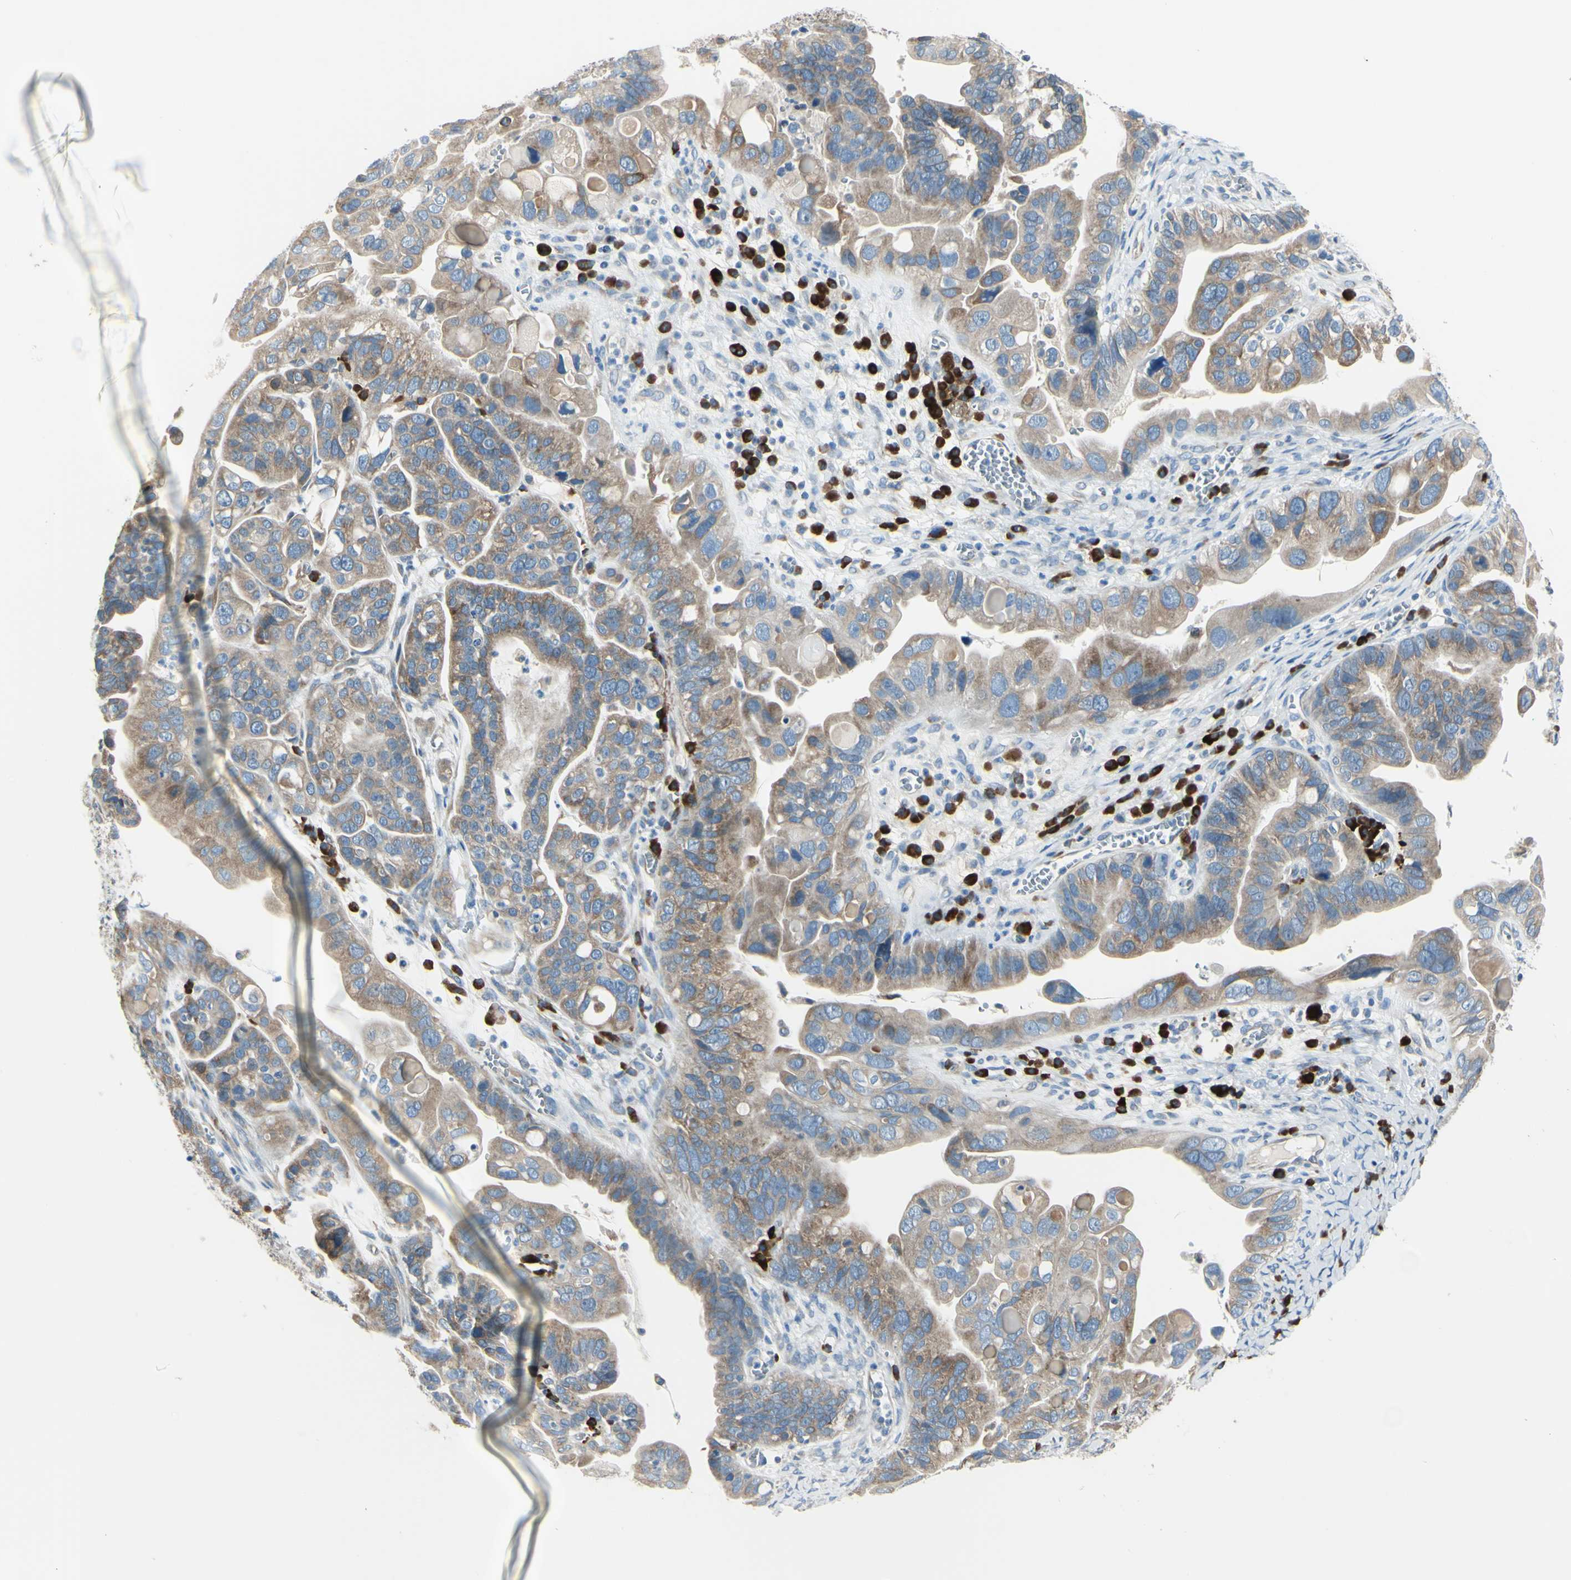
{"staining": {"intensity": "moderate", "quantity": ">75%", "location": "cytoplasmic/membranous"}, "tissue": "ovarian cancer", "cell_type": "Tumor cells", "image_type": "cancer", "snomed": [{"axis": "morphology", "description": "Cystadenocarcinoma, serous, NOS"}, {"axis": "topography", "description": "Ovary"}], "caption": "The histopathology image displays immunohistochemical staining of ovarian cancer (serous cystadenocarcinoma). There is moderate cytoplasmic/membranous expression is present in approximately >75% of tumor cells.", "gene": "SELENOS", "patient": {"sex": "female", "age": 56}}